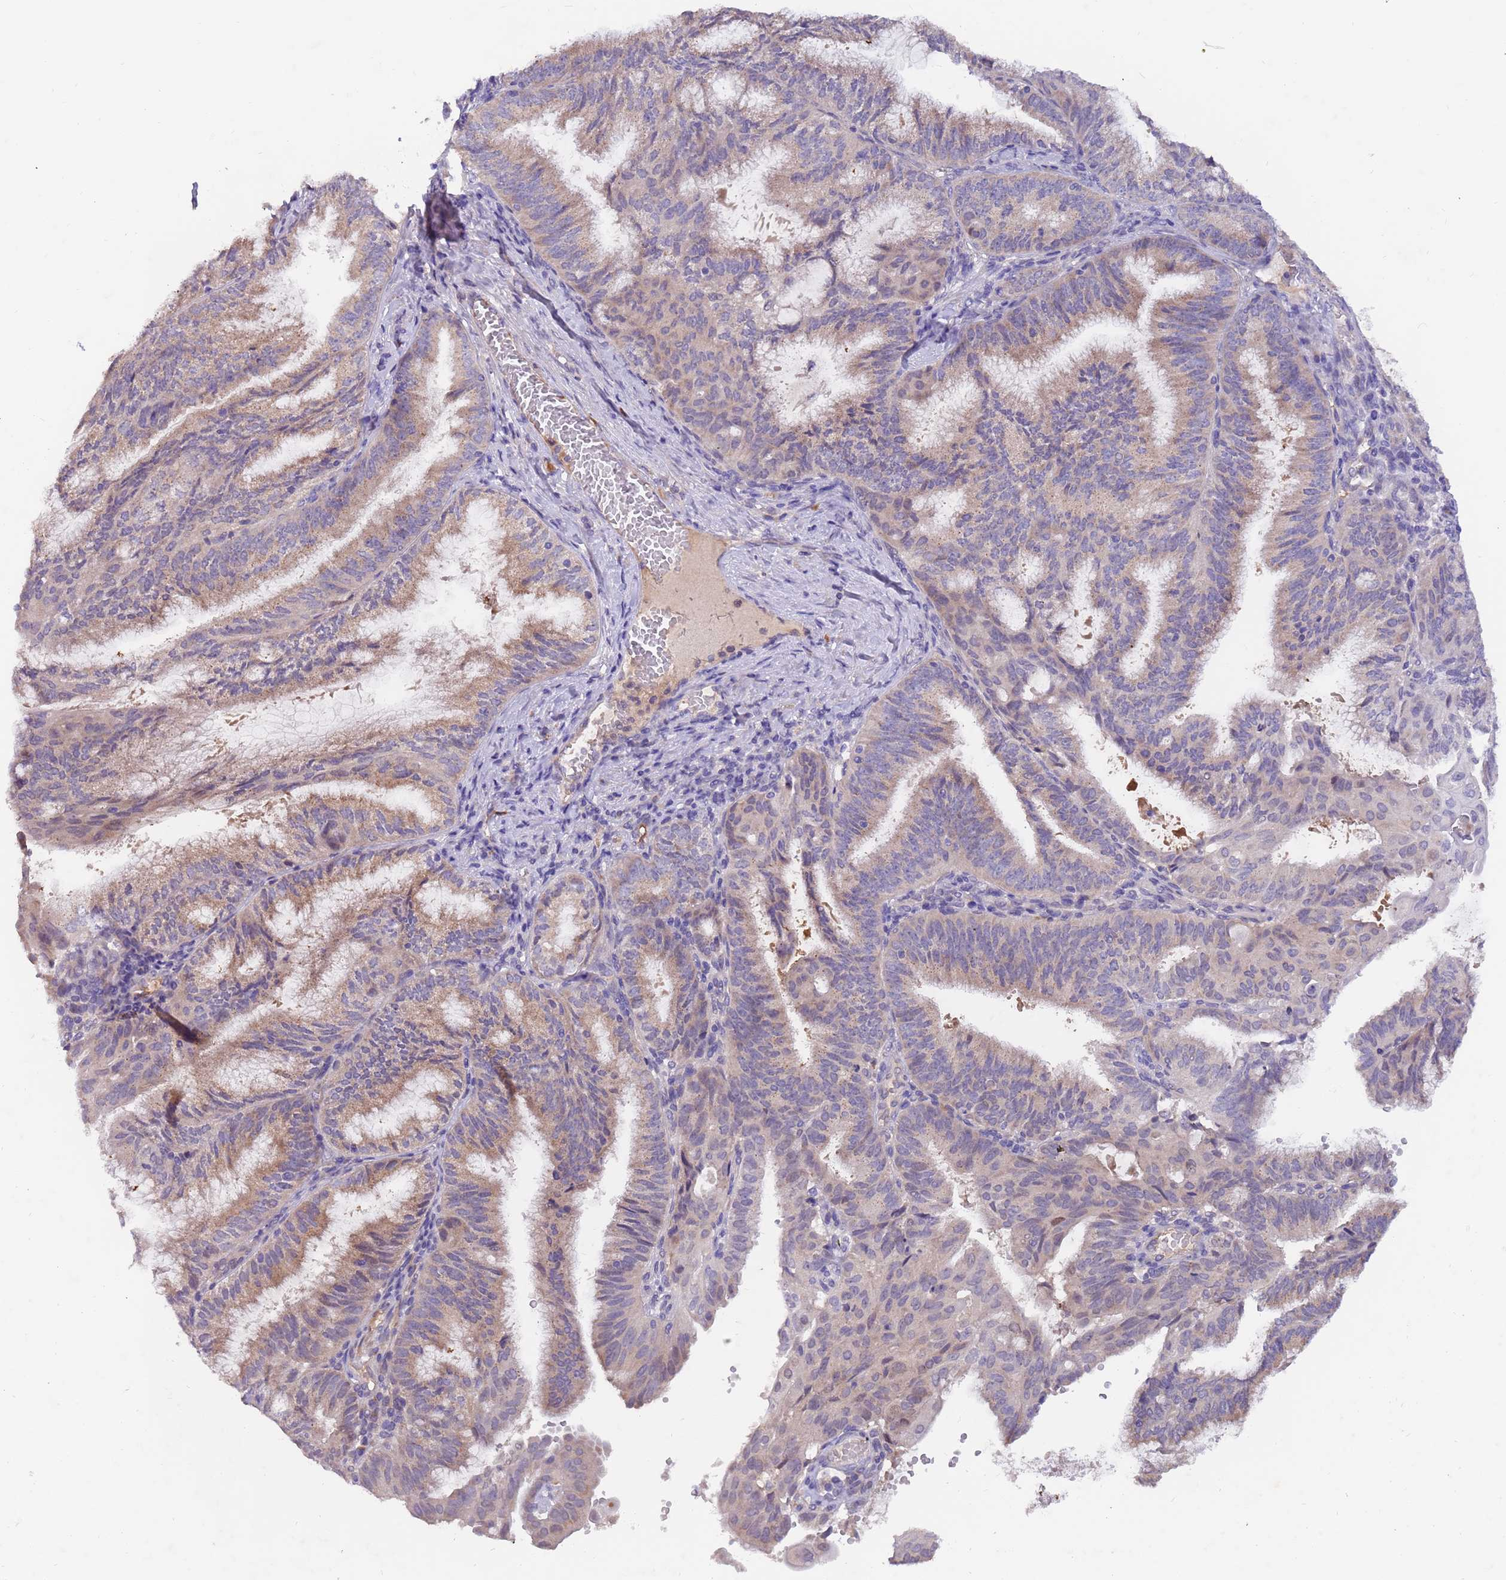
{"staining": {"intensity": "weak", "quantity": "25%-75%", "location": "cytoplasmic/membranous"}, "tissue": "endometrial cancer", "cell_type": "Tumor cells", "image_type": "cancer", "snomed": [{"axis": "morphology", "description": "Adenocarcinoma, NOS"}, {"axis": "topography", "description": "Endometrium"}], "caption": "Protein positivity by IHC demonstrates weak cytoplasmic/membranous expression in about 25%-75% of tumor cells in adenocarcinoma (endometrial). The staining was performed using DAB (3,3'-diaminobenzidine) to visualize the protein expression in brown, while the nuclei were stained in blue with hematoxylin (Magnification: 20x).", "gene": "ZNF746", "patient": {"sex": "female", "age": 49}}